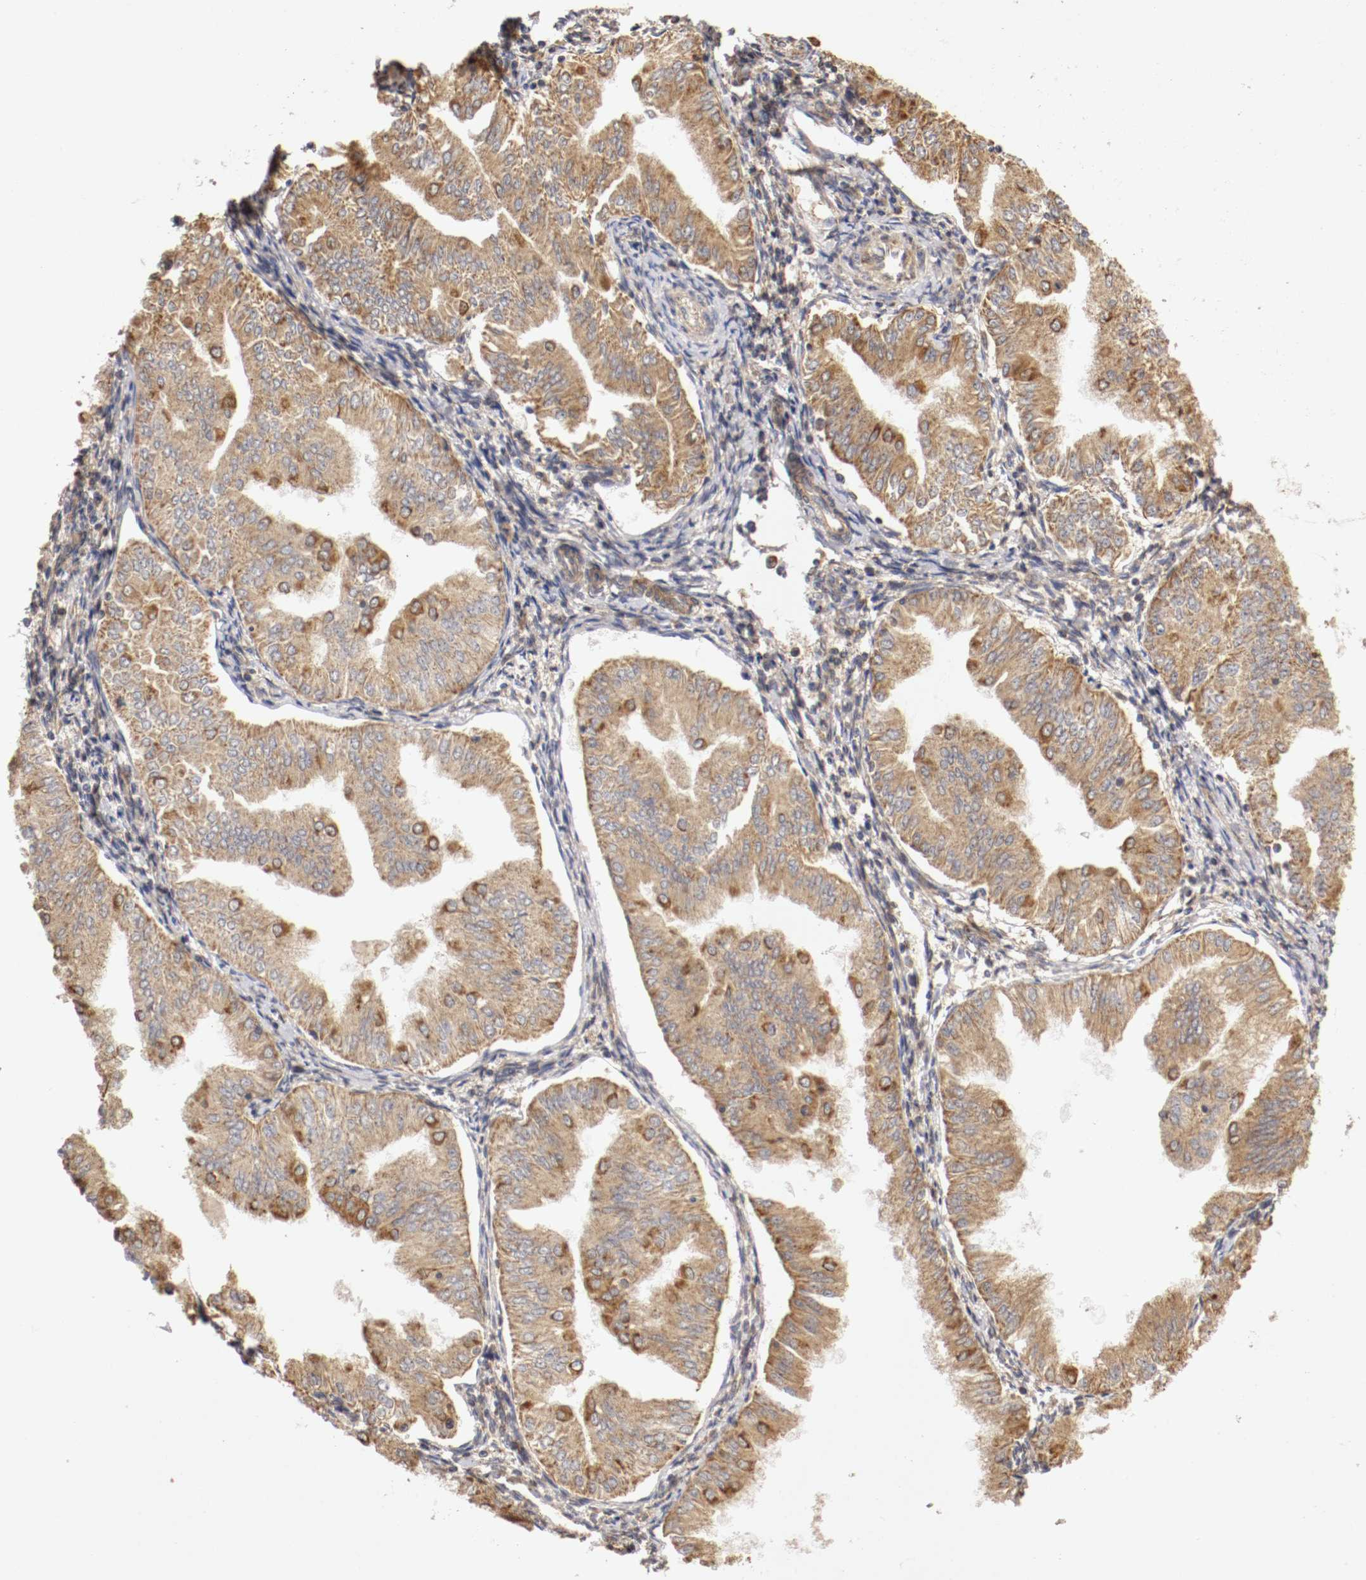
{"staining": {"intensity": "moderate", "quantity": ">75%", "location": "cytoplasmic/membranous"}, "tissue": "endometrial cancer", "cell_type": "Tumor cells", "image_type": "cancer", "snomed": [{"axis": "morphology", "description": "Adenocarcinoma, NOS"}, {"axis": "topography", "description": "Endometrium"}], "caption": "Brown immunohistochemical staining in human adenocarcinoma (endometrial) reveals moderate cytoplasmic/membranous staining in about >75% of tumor cells.", "gene": "VEZT", "patient": {"sex": "female", "age": 53}}